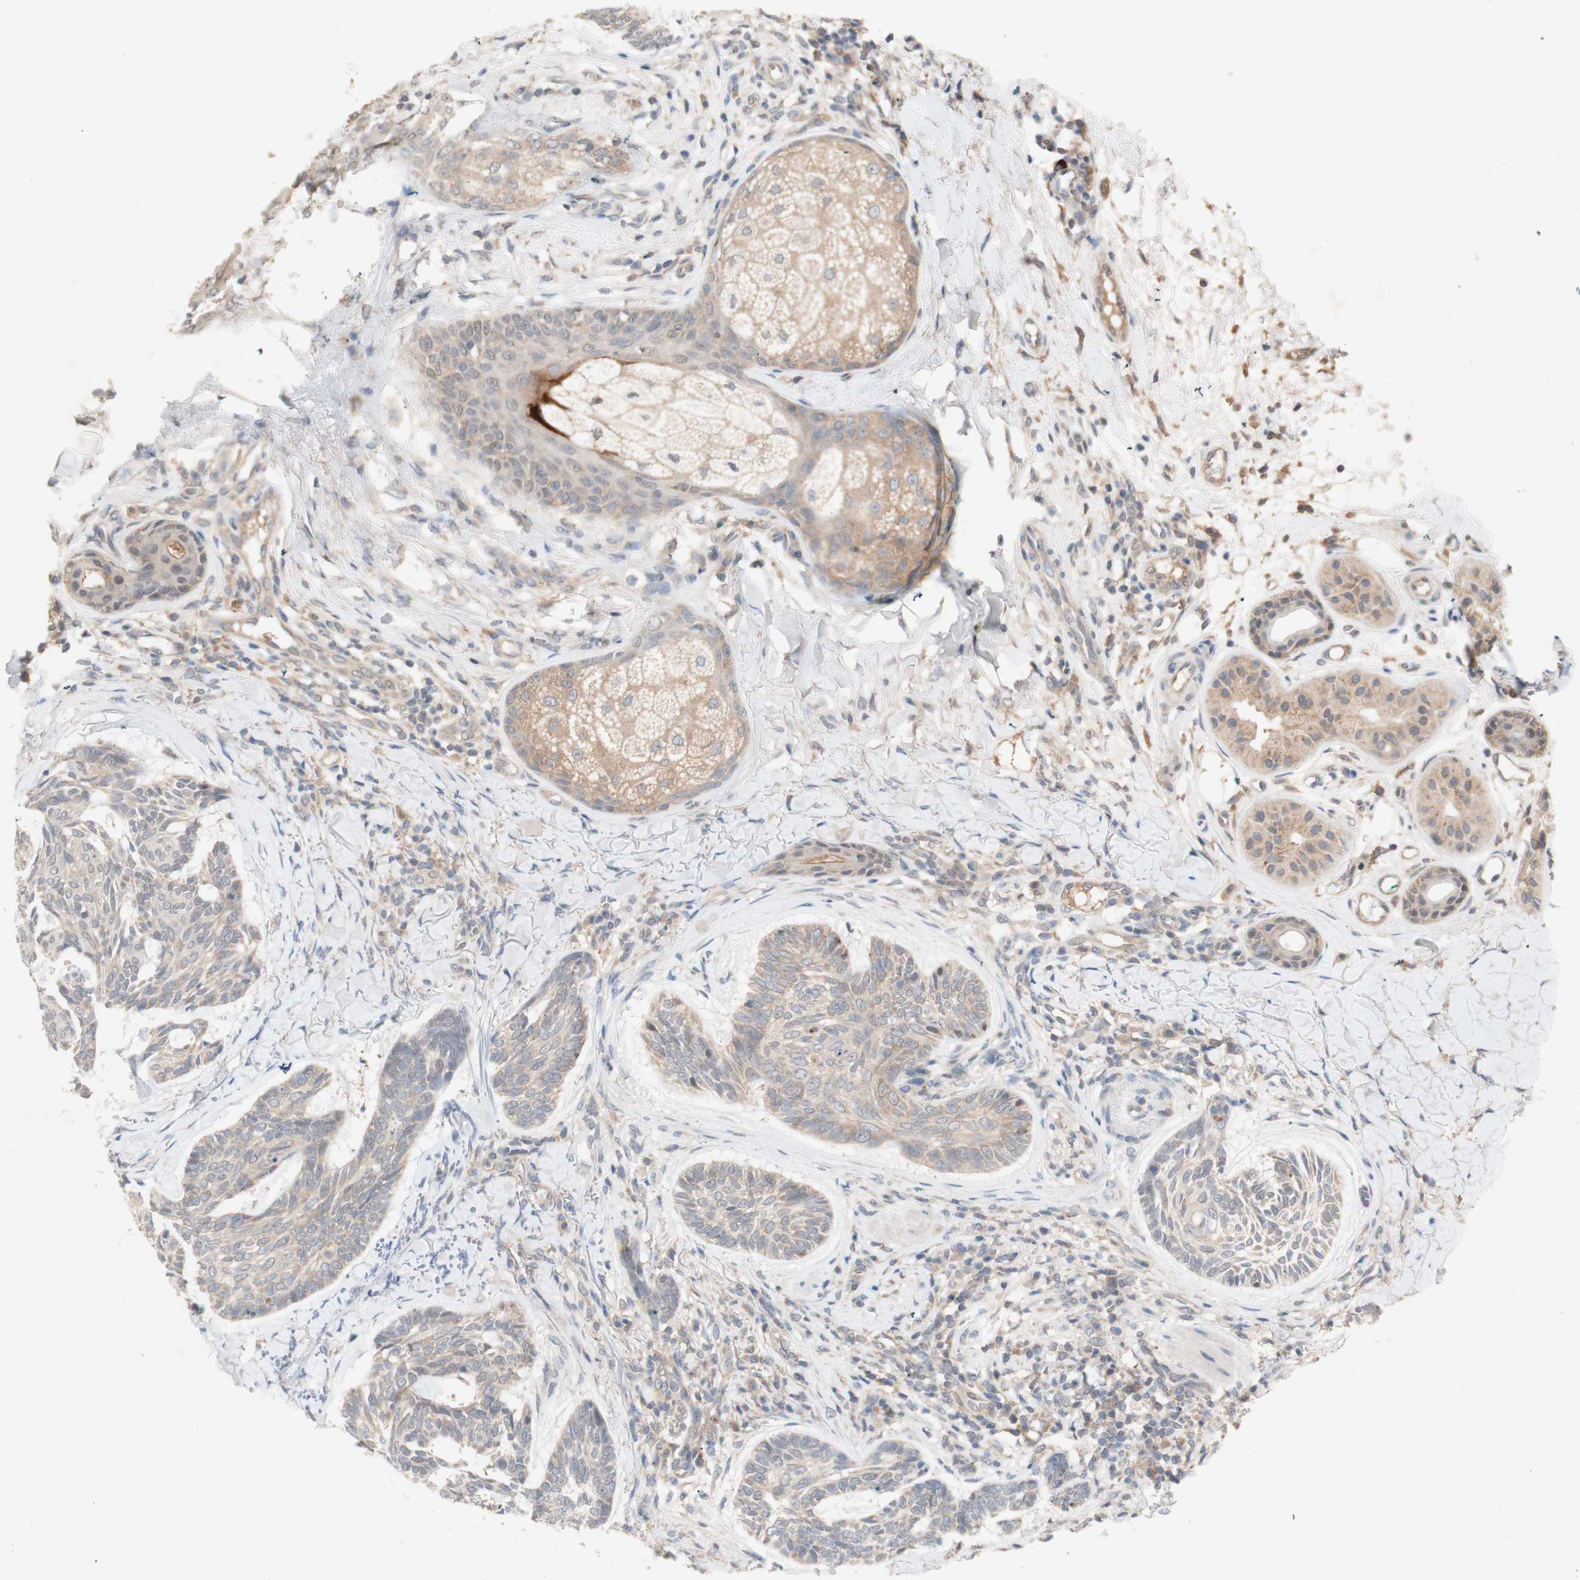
{"staining": {"intensity": "weak", "quantity": ">75%", "location": "cytoplasmic/membranous"}, "tissue": "skin cancer", "cell_type": "Tumor cells", "image_type": "cancer", "snomed": [{"axis": "morphology", "description": "Basal cell carcinoma"}, {"axis": "topography", "description": "Skin"}], "caption": "Human skin basal cell carcinoma stained for a protein (brown) reveals weak cytoplasmic/membranous positive expression in approximately >75% of tumor cells.", "gene": "PEX2", "patient": {"sex": "male", "age": 43}}